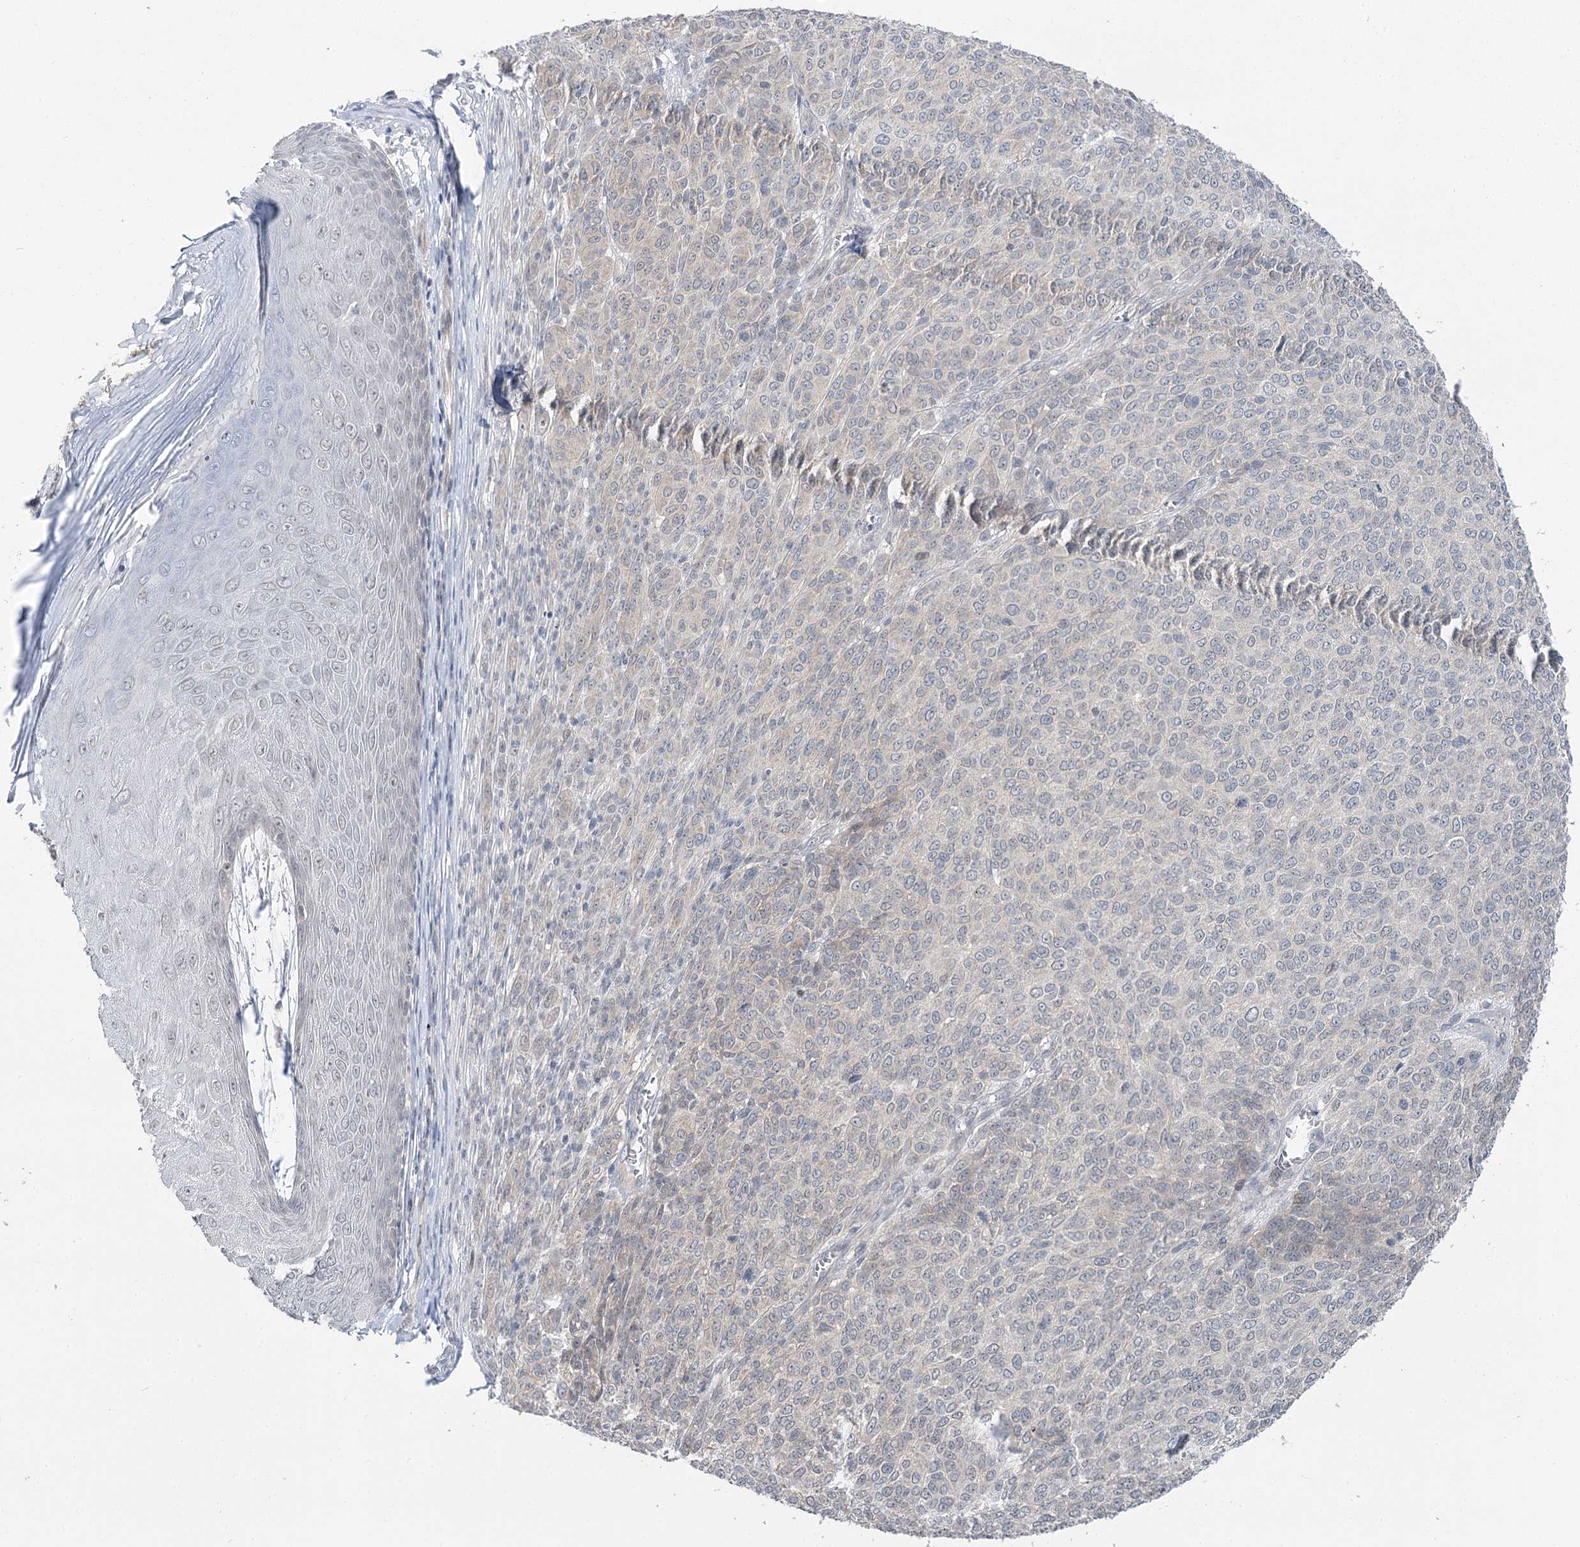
{"staining": {"intensity": "negative", "quantity": "none", "location": "none"}, "tissue": "melanoma", "cell_type": "Tumor cells", "image_type": "cancer", "snomed": [{"axis": "morphology", "description": "Malignant melanoma, NOS"}, {"axis": "topography", "description": "Skin"}], "caption": "This is an immunohistochemistry histopathology image of human malignant melanoma. There is no staining in tumor cells.", "gene": "PHYHIPL", "patient": {"sex": "male", "age": 49}}